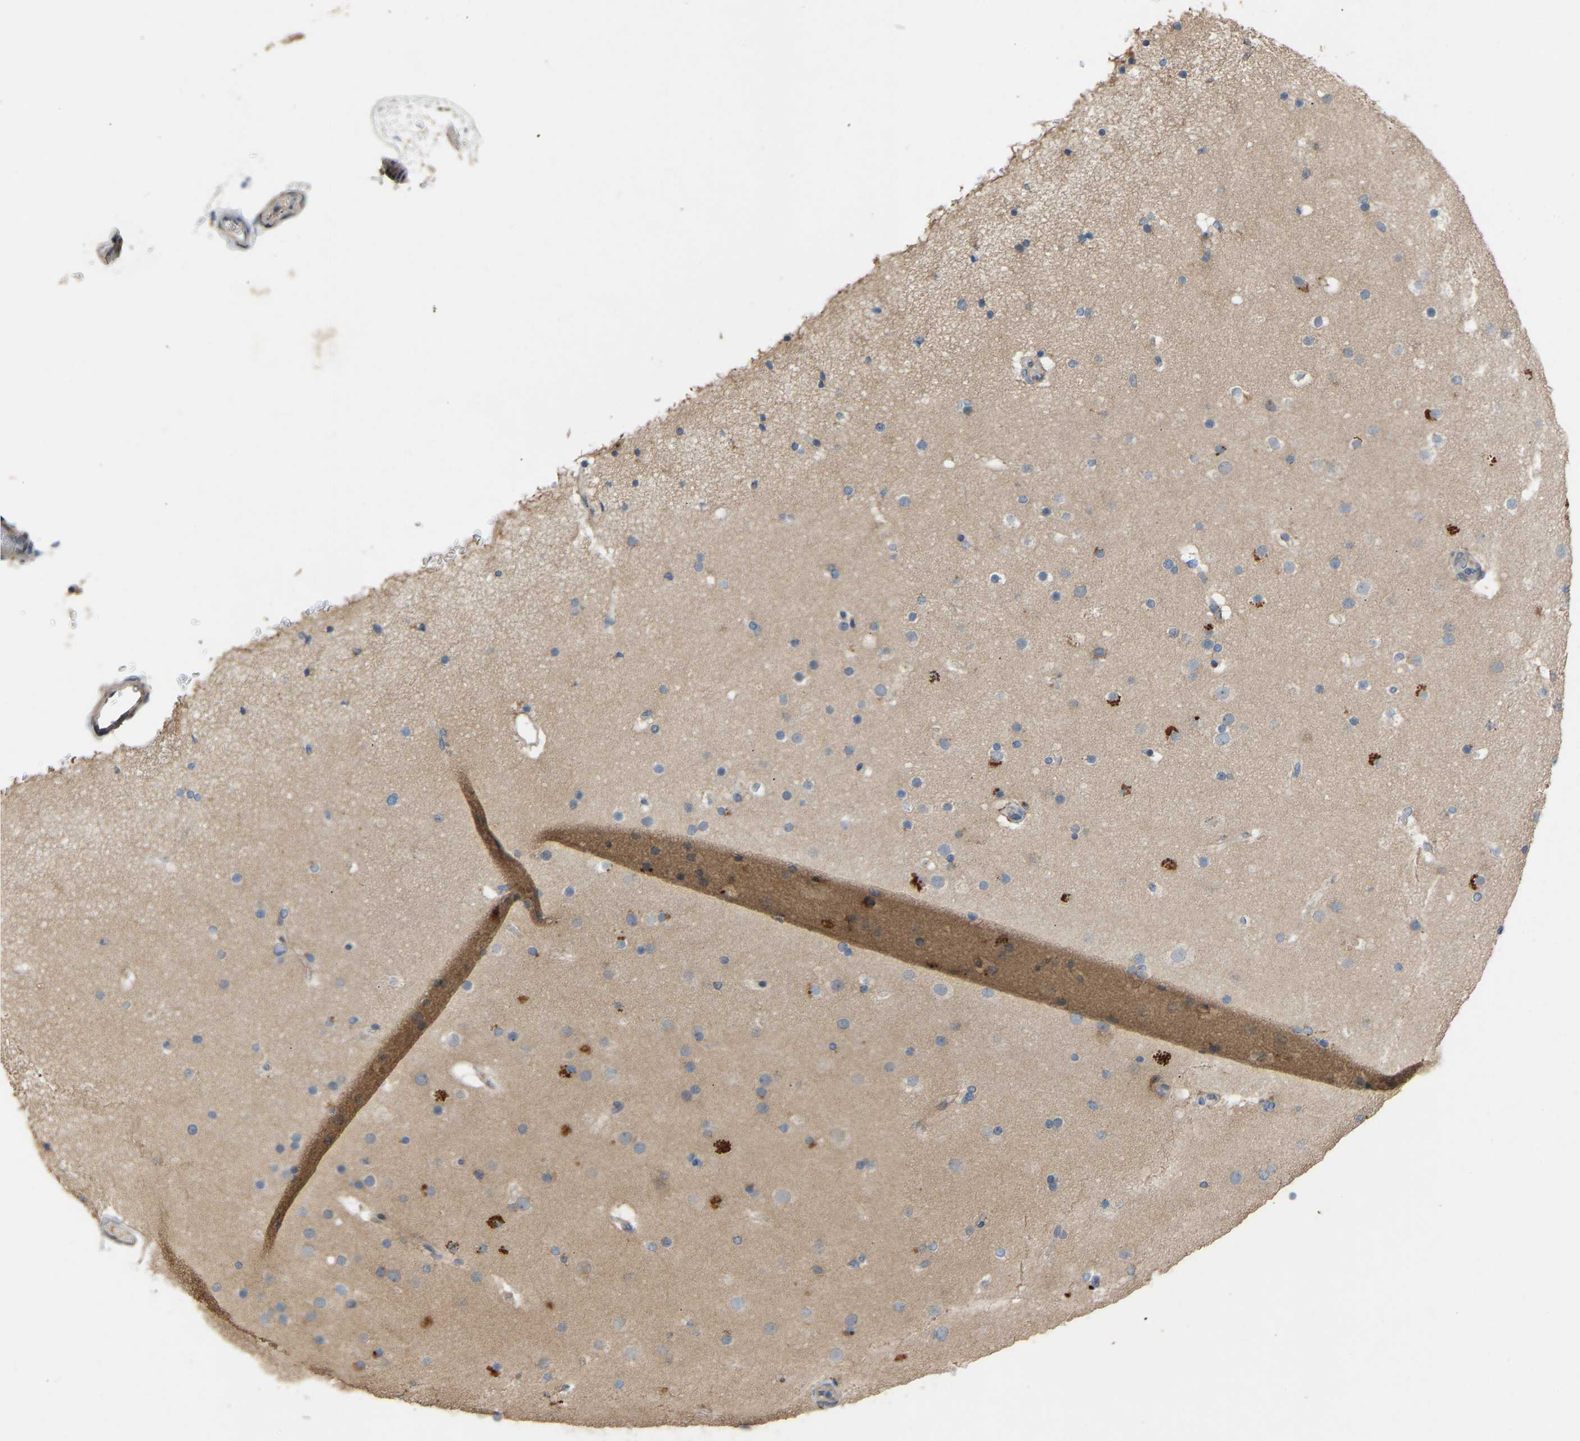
{"staining": {"intensity": "negative", "quantity": "none", "location": "none"}, "tissue": "cerebral cortex", "cell_type": "Endothelial cells", "image_type": "normal", "snomed": [{"axis": "morphology", "description": "Normal tissue, NOS"}, {"axis": "topography", "description": "Cerebral cortex"}], "caption": "DAB immunohistochemical staining of normal cerebral cortex reveals no significant expression in endothelial cells. The staining is performed using DAB brown chromogen with nuclei counter-stained in using hematoxylin.", "gene": "RGP1", "patient": {"sex": "male", "age": 57}}